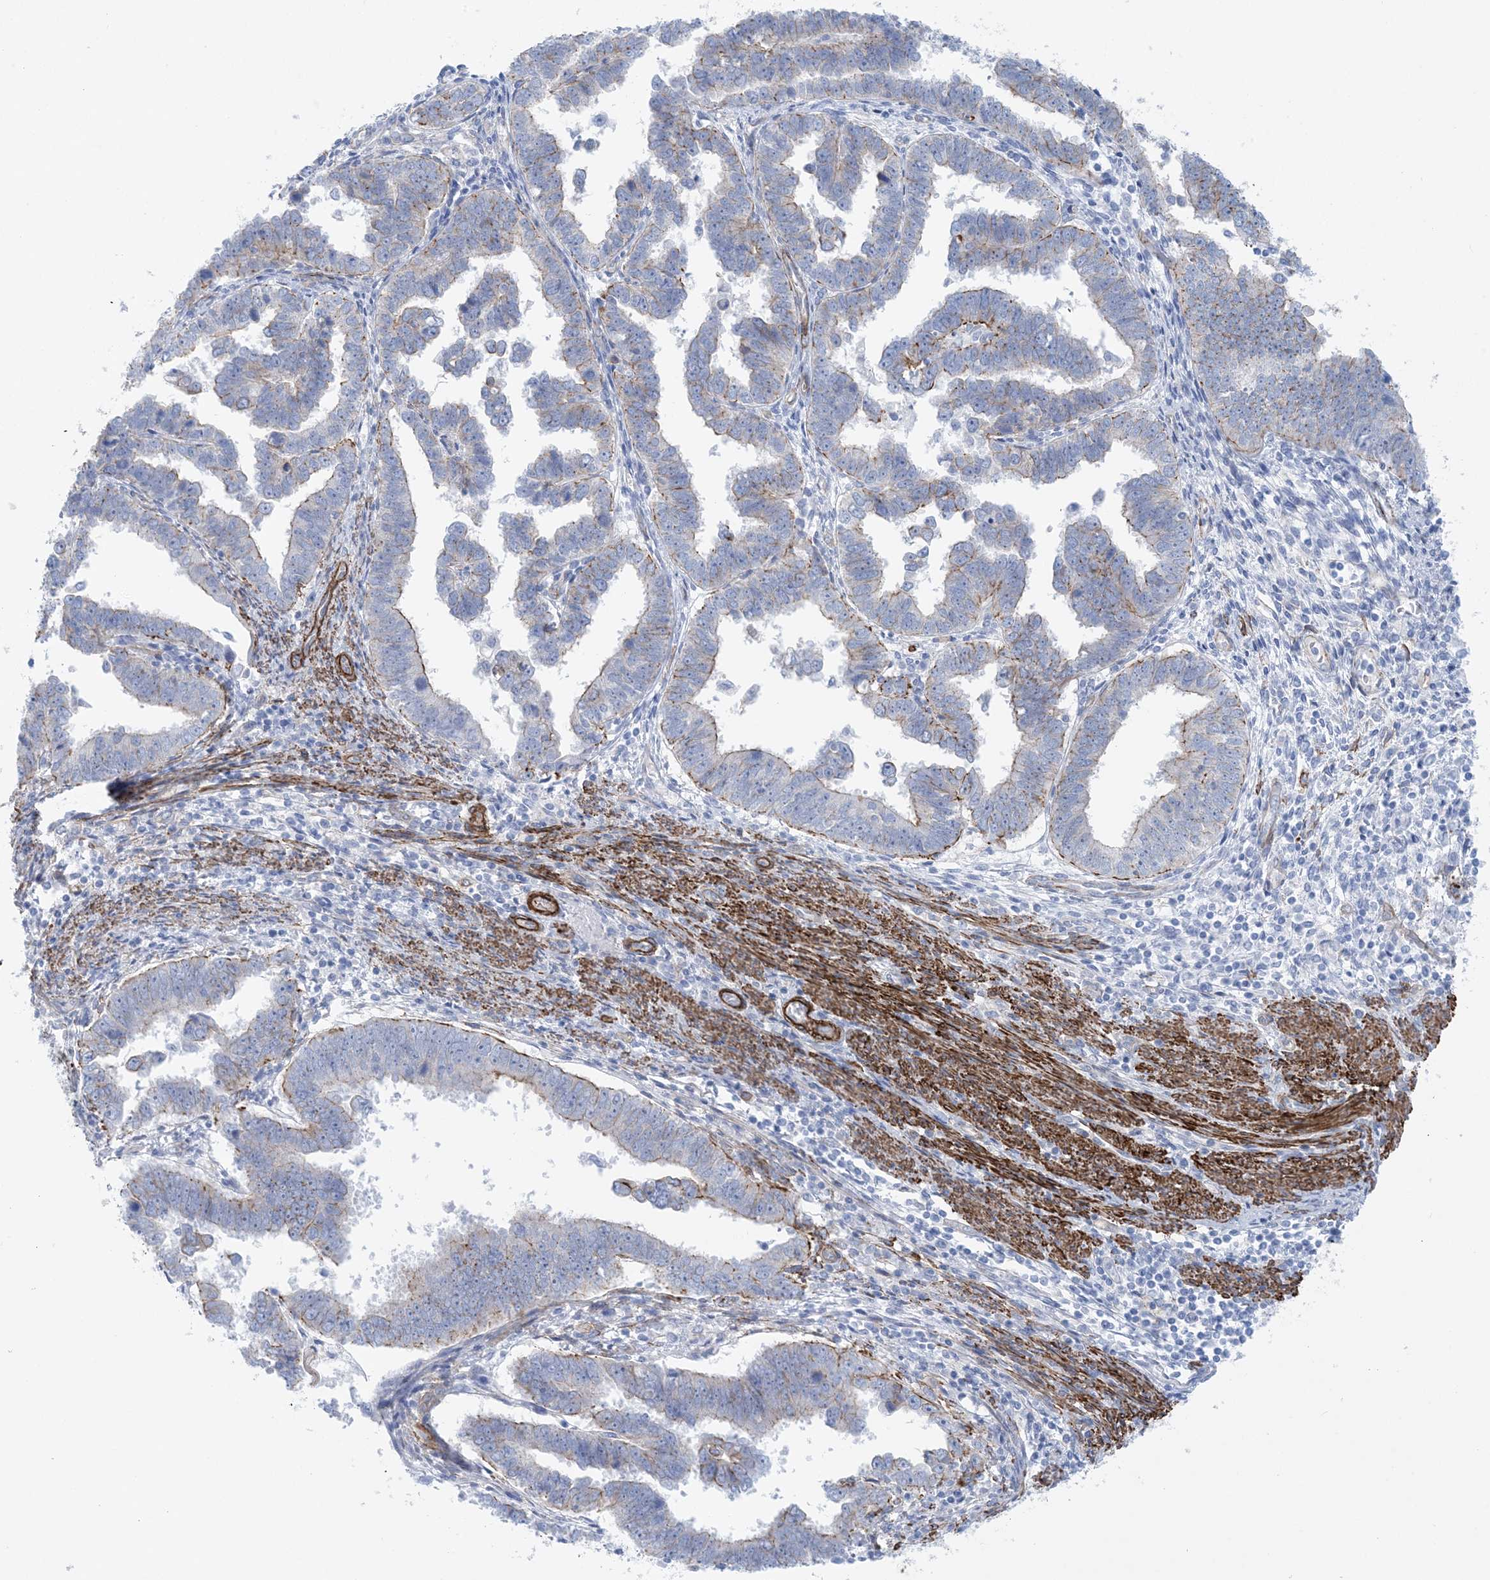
{"staining": {"intensity": "weak", "quantity": "25%-75%", "location": "cytoplasmic/membranous"}, "tissue": "endometrial cancer", "cell_type": "Tumor cells", "image_type": "cancer", "snomed": [{"axis": "morphology", "description": "Adenocarcinoma, NOS"}, {"axis": "topography", "description": "Endometrium"}], "caption": "The histopathology image shows immunohistochemical staining of adenocarcinoma (endometrial). There is weak cytoplasmic/membranous staining is appreciated in about 25%-75% of tumor cells.", "gene": "SHANK1", "patient": {"sex": "female", "age": 75}}